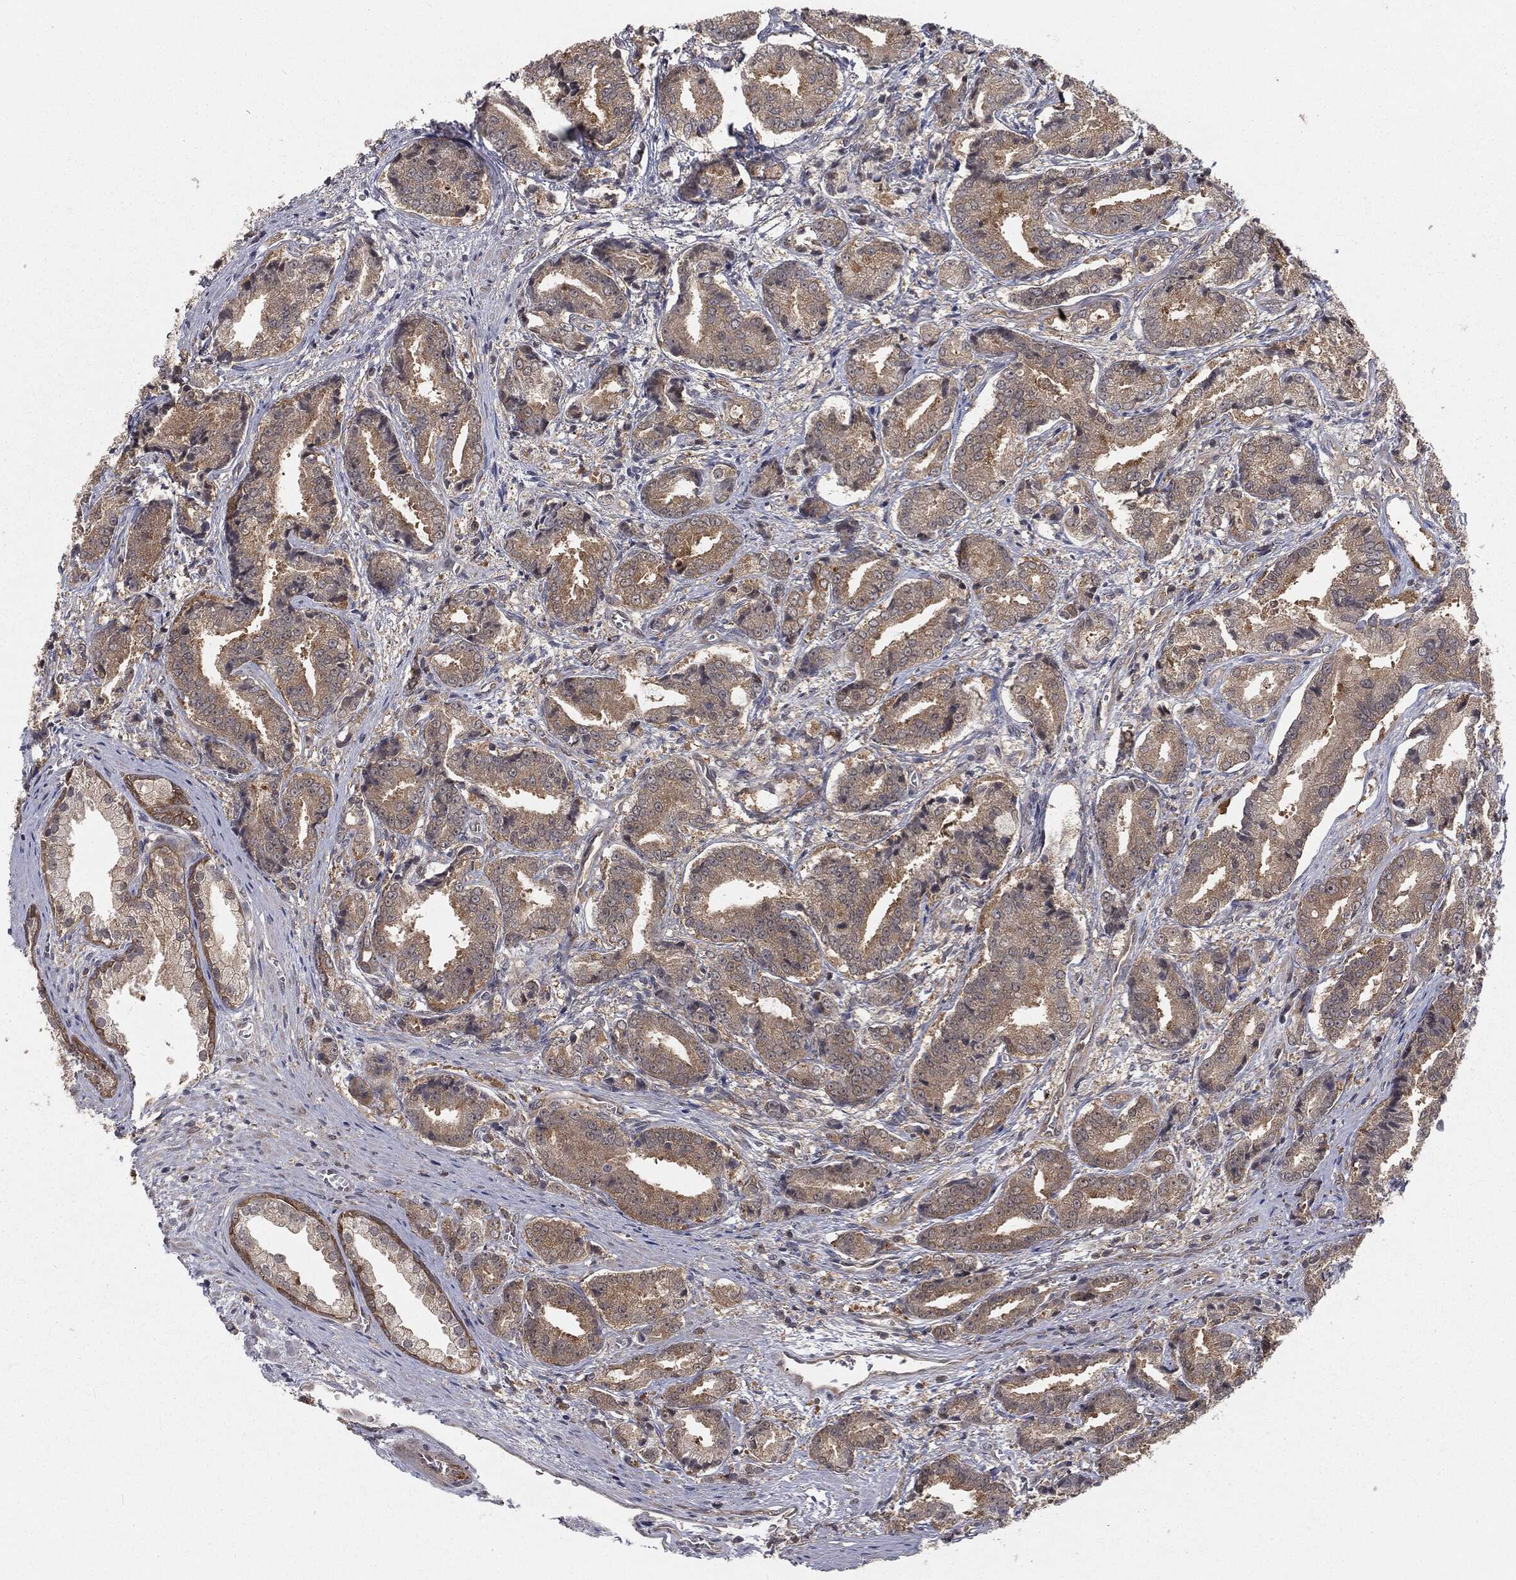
{"staining": {"intensity": "weak", "quantity": ">75%", "location": "cytoplasmic/membranous"}, "tissue": "prostate cancer", "cell_type": "Tumor cells", "image_type": "cancer", "snomed": [{"axis": "morphology", "description": "Adenocarcinoma, High grade"}, {"axis": "topography", "description": "Prostate and seminal vesicle, NOS"}], "caption": "High-power microscopy captured an IHC image of adenocarcinoma (high-grade) (prostate), revealing weak cytoplasmic/membranous expression in approximately >75% of tumor cells. The staining was performed using DAB (3,3'-diaminobenzidine), with brown indicating positive protein expression. Nuclei are stained blue with hematoxylin.", "gene": "FBXO7", "patient": {"sex": "male", "age": 61}}